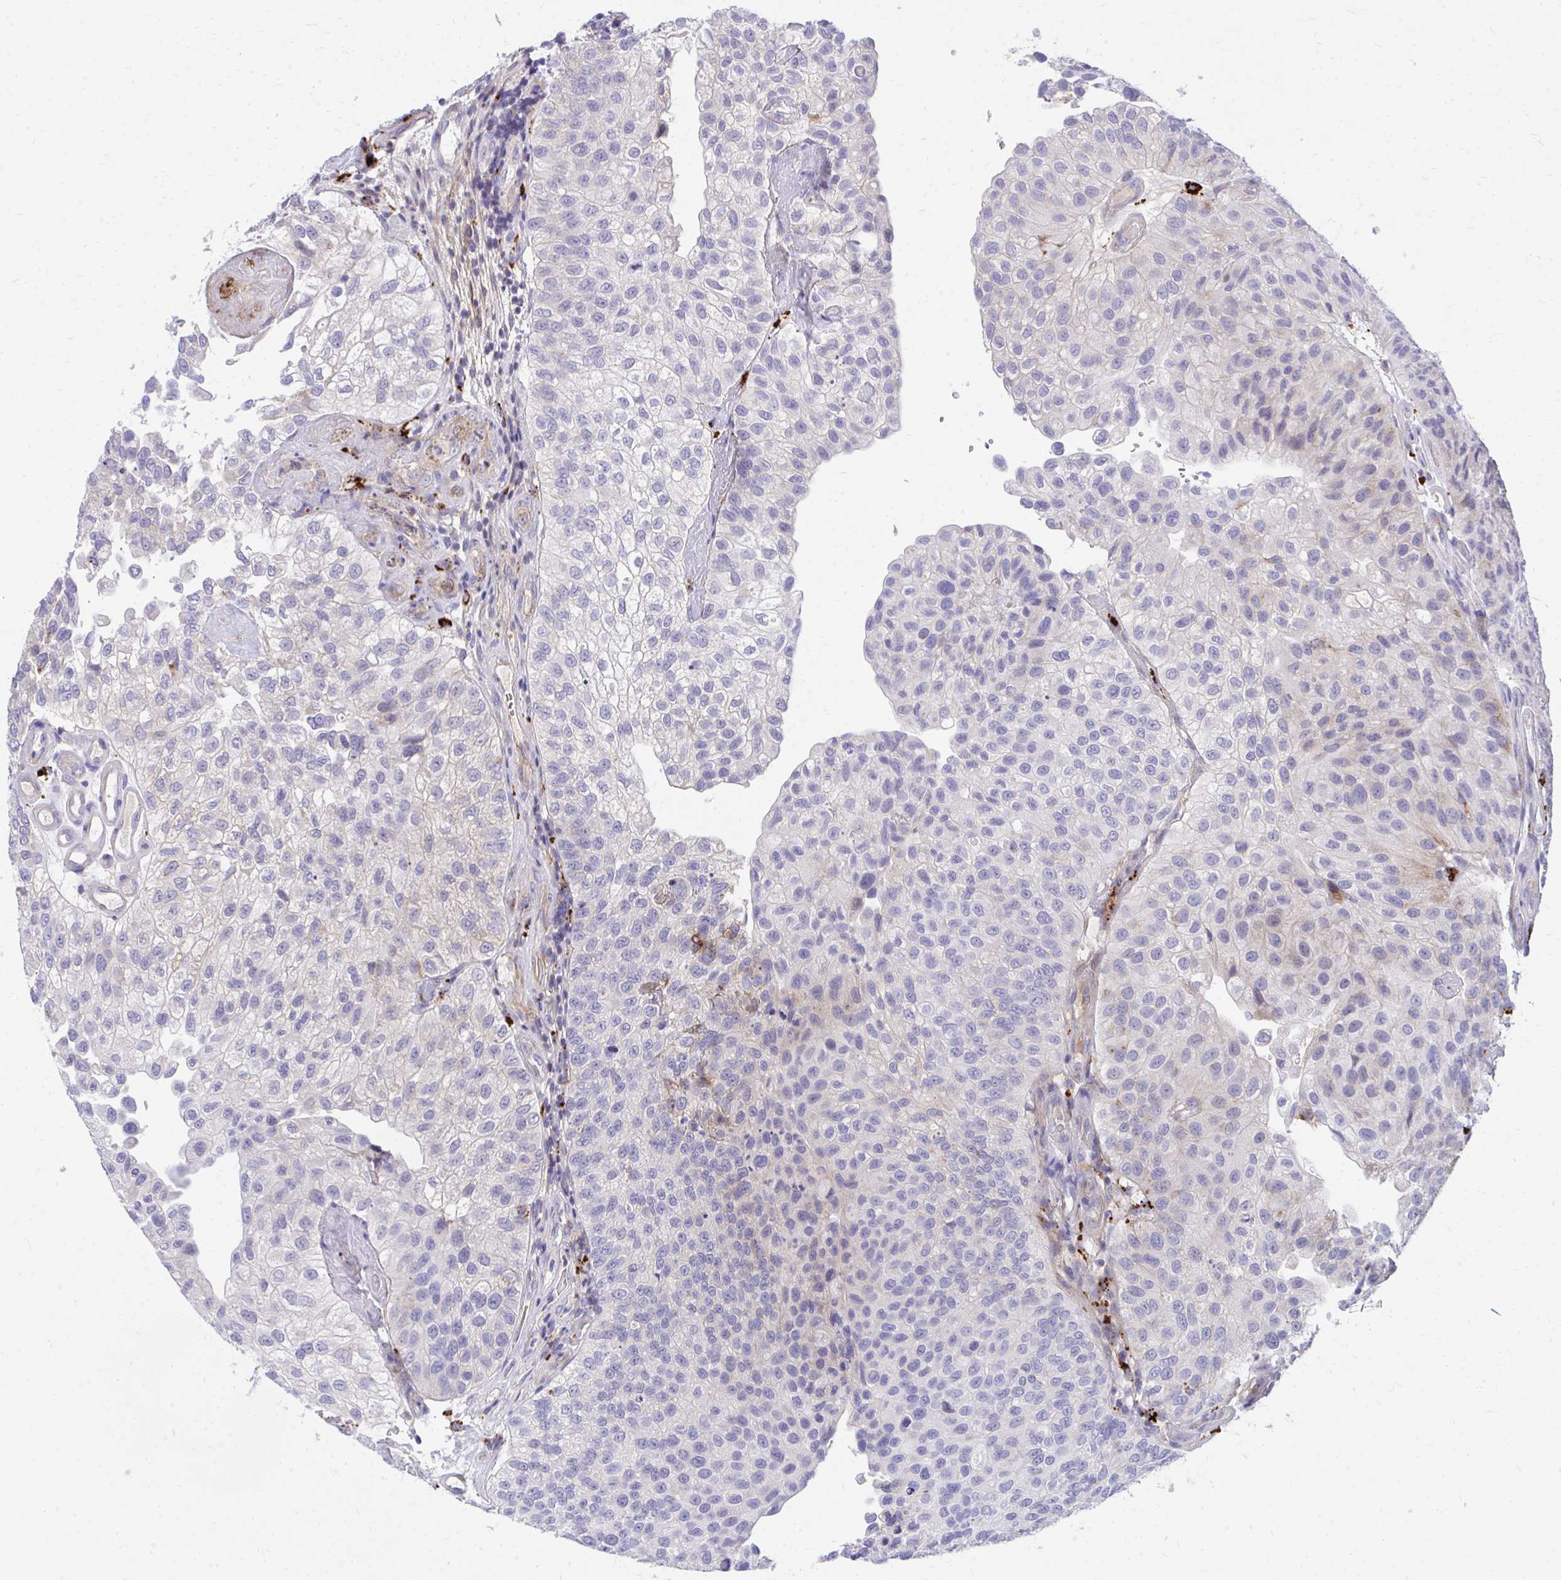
{"staining": {"intensity": "negative", "quantity": "none", "location": "none"}, "tissue": "urothelial cancer", "cell_type": "Tumor cells", "image_type": "cancer", "snomed": [{"axis": "morphology", "description": "Urothelial carcinoma, NOS"}, {"axis": "topography", "description": "Urinary bladder"}], "caption": "IHC of human urothelial cancer exhibits no expression in tumor cells.", "gene": "TP53I11", "patient": {"sex": "male", "age": 87}}